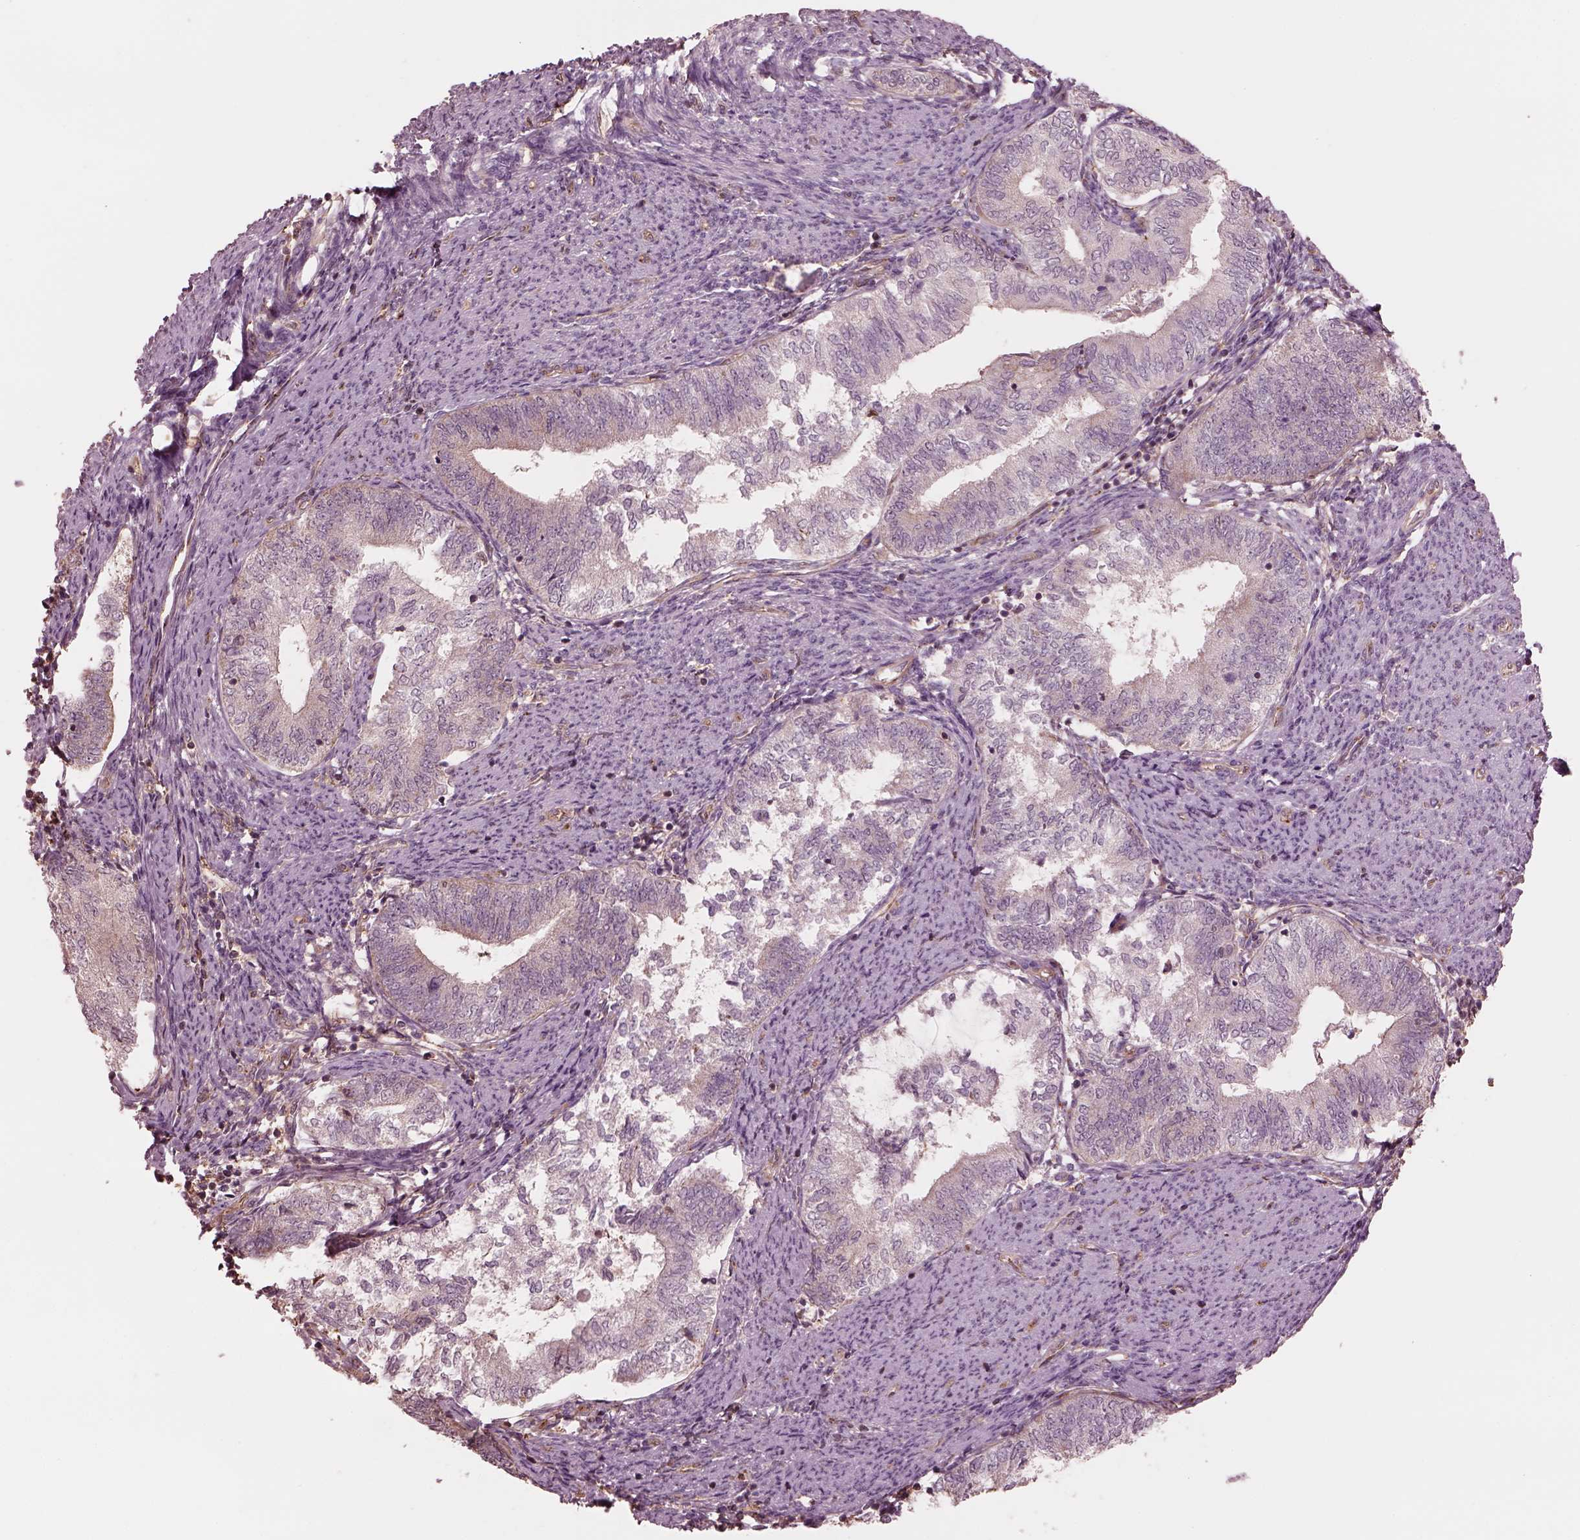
{"staining": {"intensity": "negative", "quantity": "none", "location": "none"}, "tissue": "endometrial cancer", "cell_type": "Tumor cells", "image_type": "cancer", "snomed": [{"axis": "morphology", "description": "Adenocarcinoma, NOS"}, {"axis": "topography", "description": "Endometrium"}], "caption": "Tumor cells are negative for protein expression in human endometrial cancer (adenocarcinoma).", "gene": "STK33", "patient": {"sex": "female", "age": 65}}